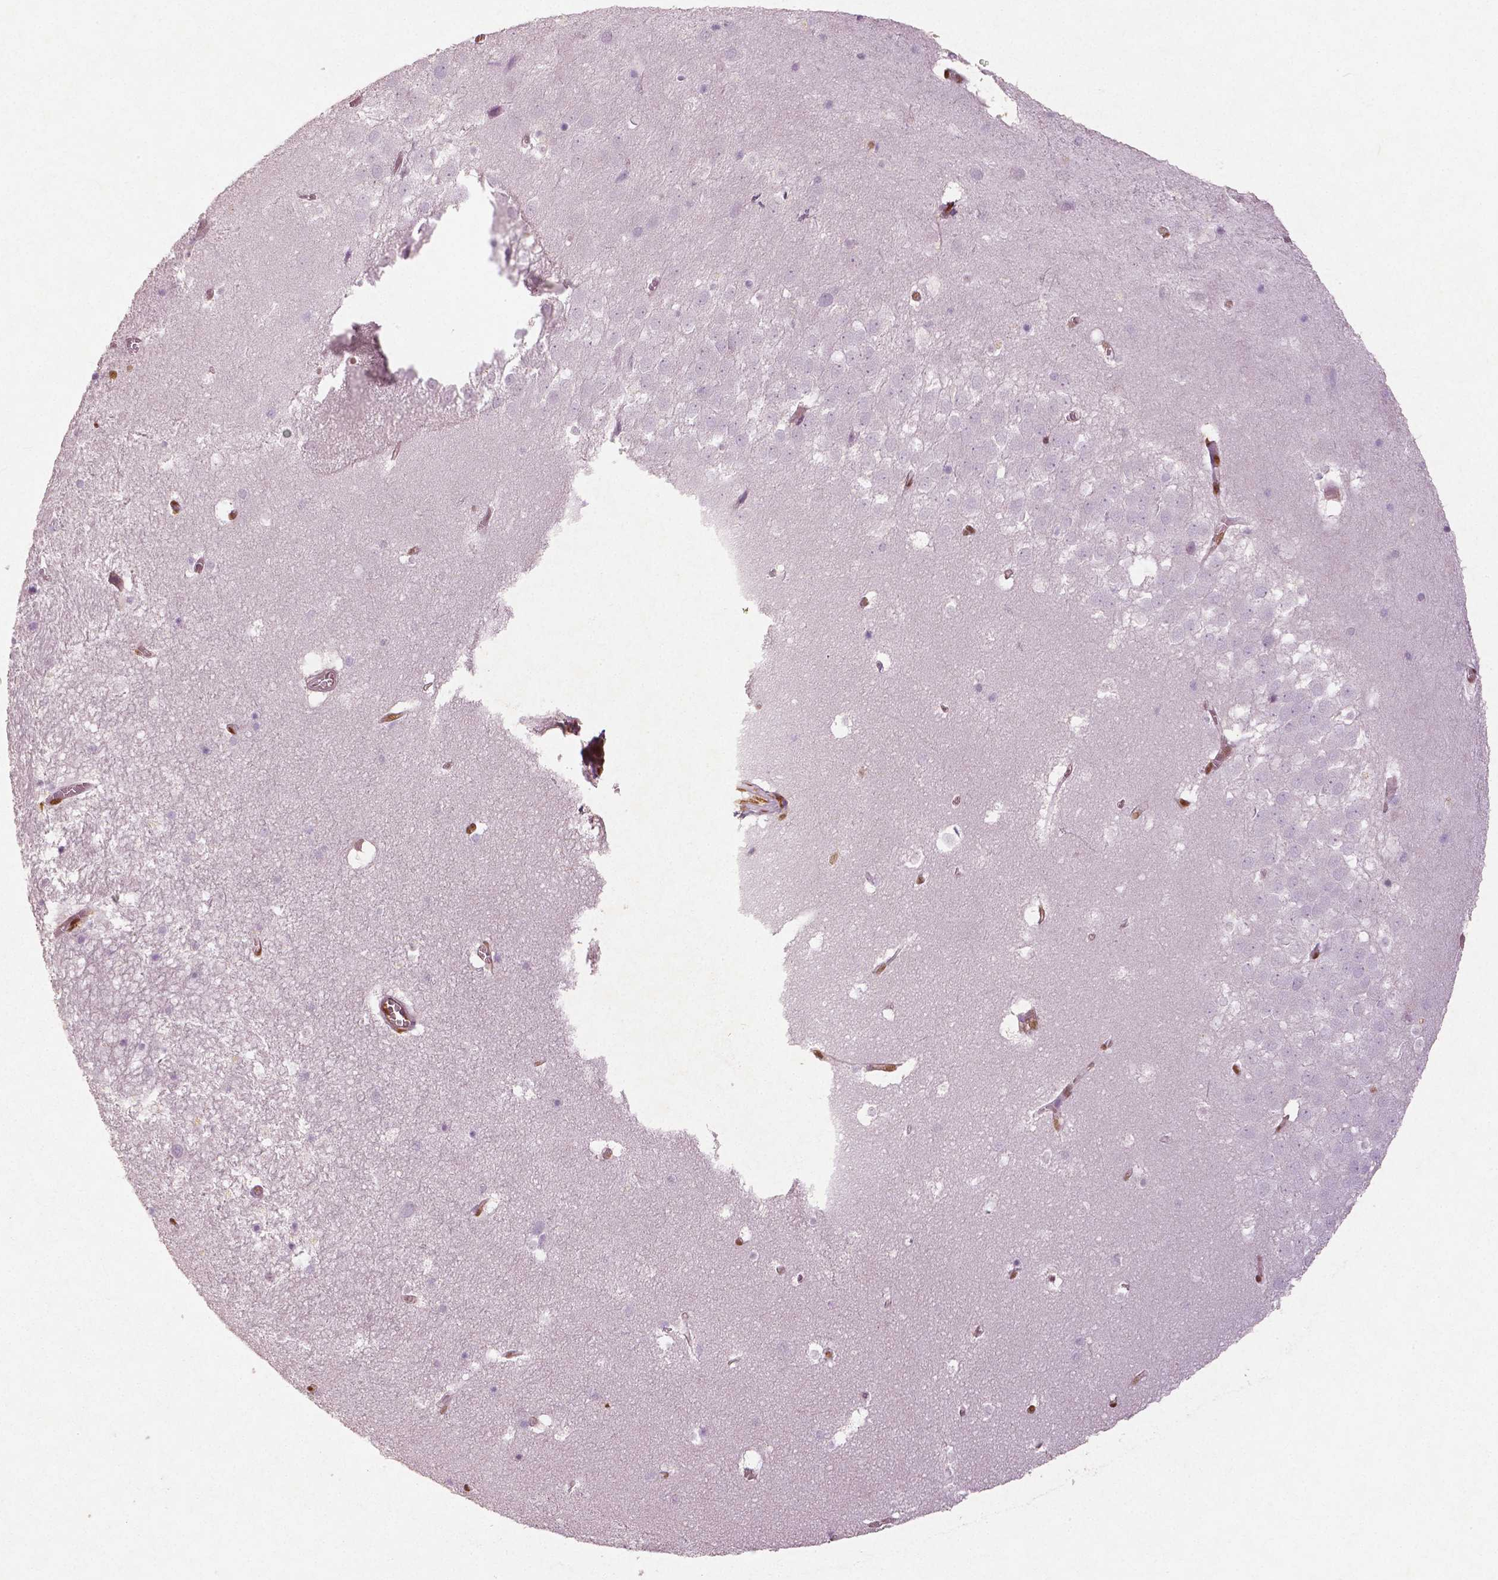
{"staining": {"intensity": "moderate", "quantity": "<25%", "location": "nuclear"}, "tissue": "hippocampus", "cell_type": "Glial cells", "image_type": "normal", "snomed": [{"axis": "morphology", "description": "Normal tissue, NOS"}, {"axis": "topography", "description": "Hippocampus"}], "caption": "Approximately <25% of glial cells in unremarkable human hippocampus display moderate nuclear protein staining as visualized by brown immunohistochemical staining.", "gene": "WWTR1", "patient": {"sex": "male", "age": 45}}